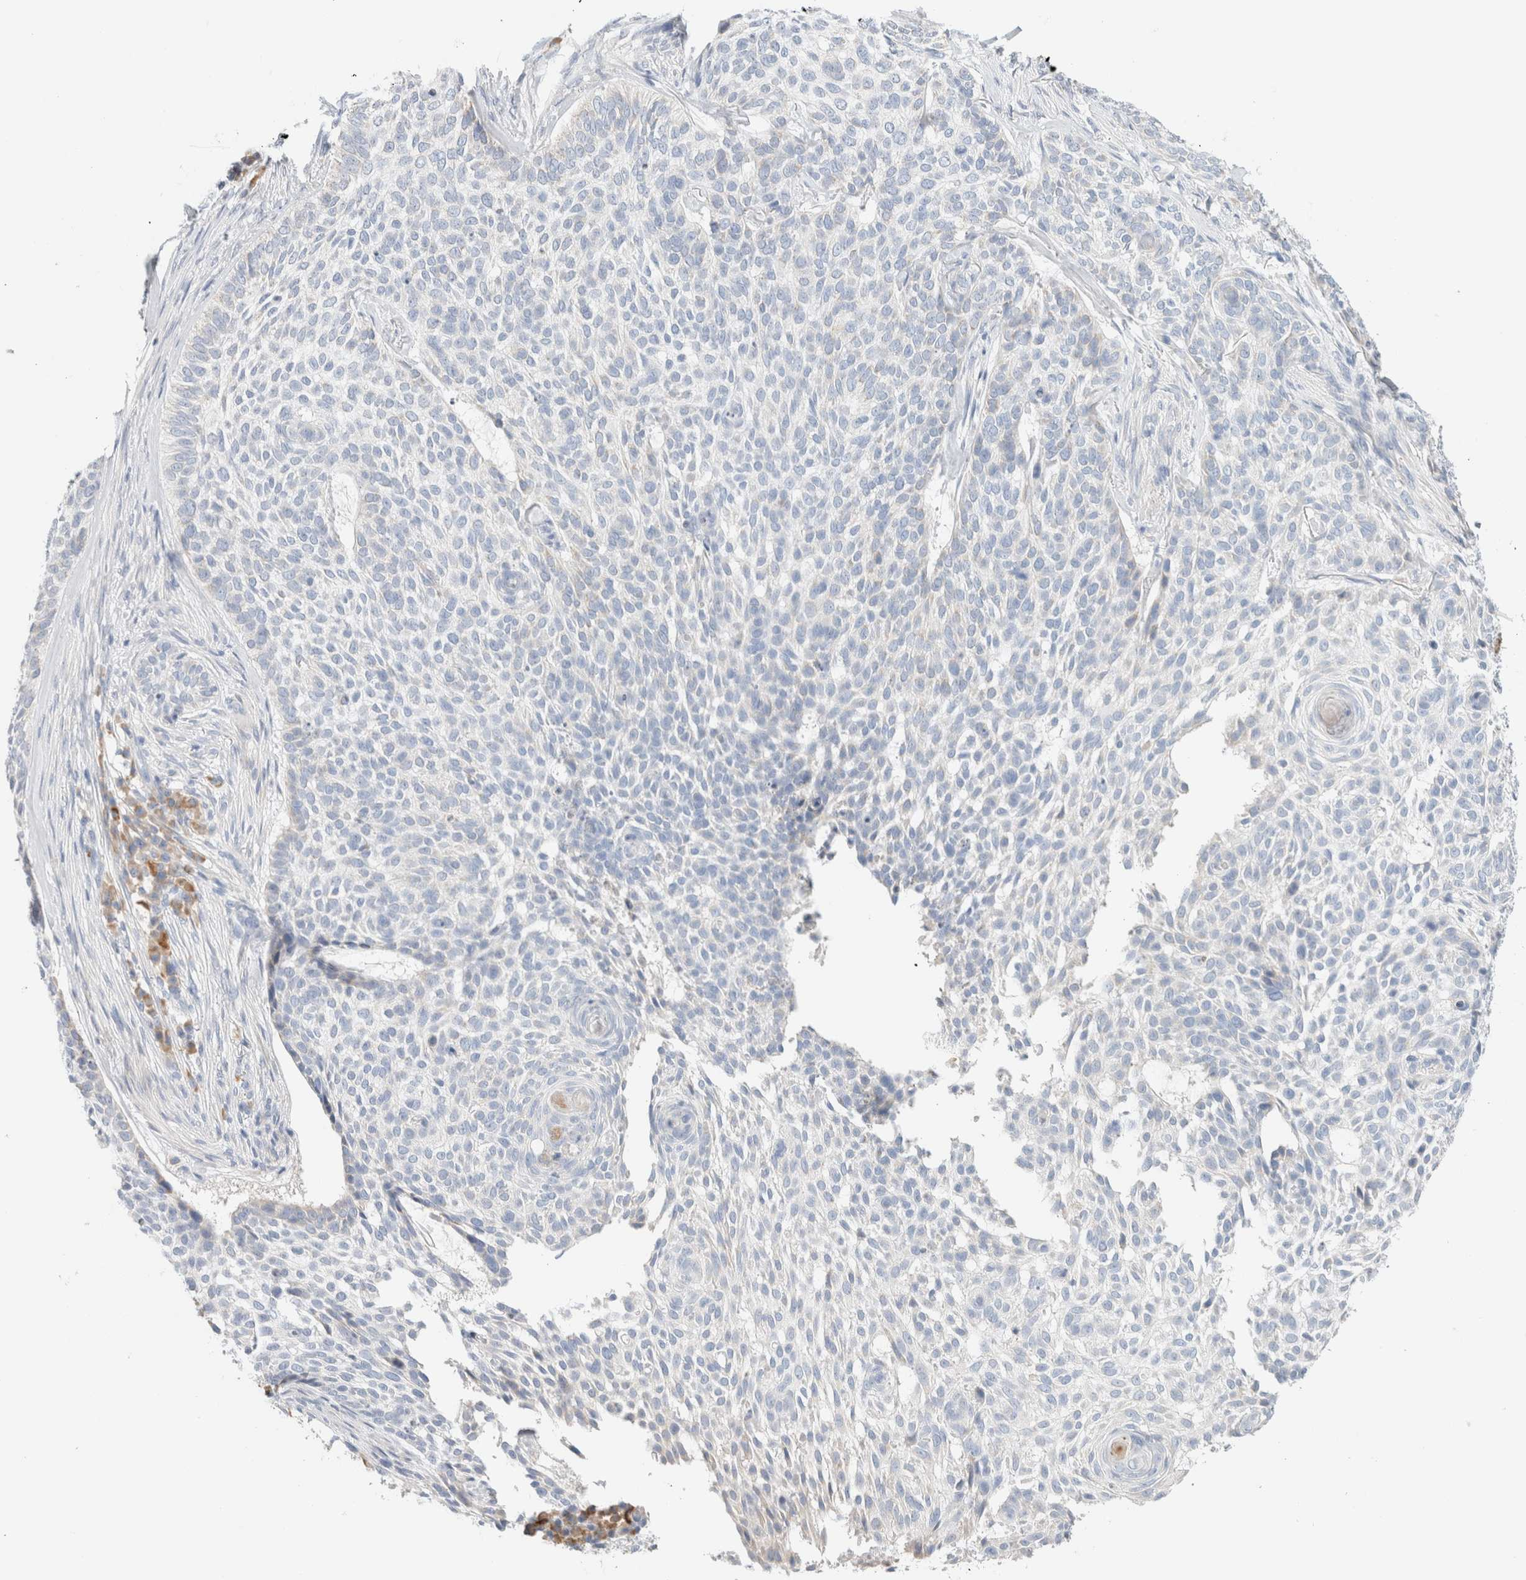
{"staining": {"intensity": "negative", "quantity": "none", "location": "none"}, "tissue": "skin cancer", "cell_type": "Tumor cells", "image_type": "cancer", "snomed": [{"axis": "morphology", "description": "Basal cell carcinoma"}, {"axis": "topography", "description": "Skin"}], "caption": "High magnification brightfield microscopy of skin cancer (basal cell carcinoma) stained with DAB (brown) and counterstained with hematoxylin (blue): tumor cells show no significant positivity.", "gene": "GADD45G", "patient": {"sex": "female", "age": 64}}